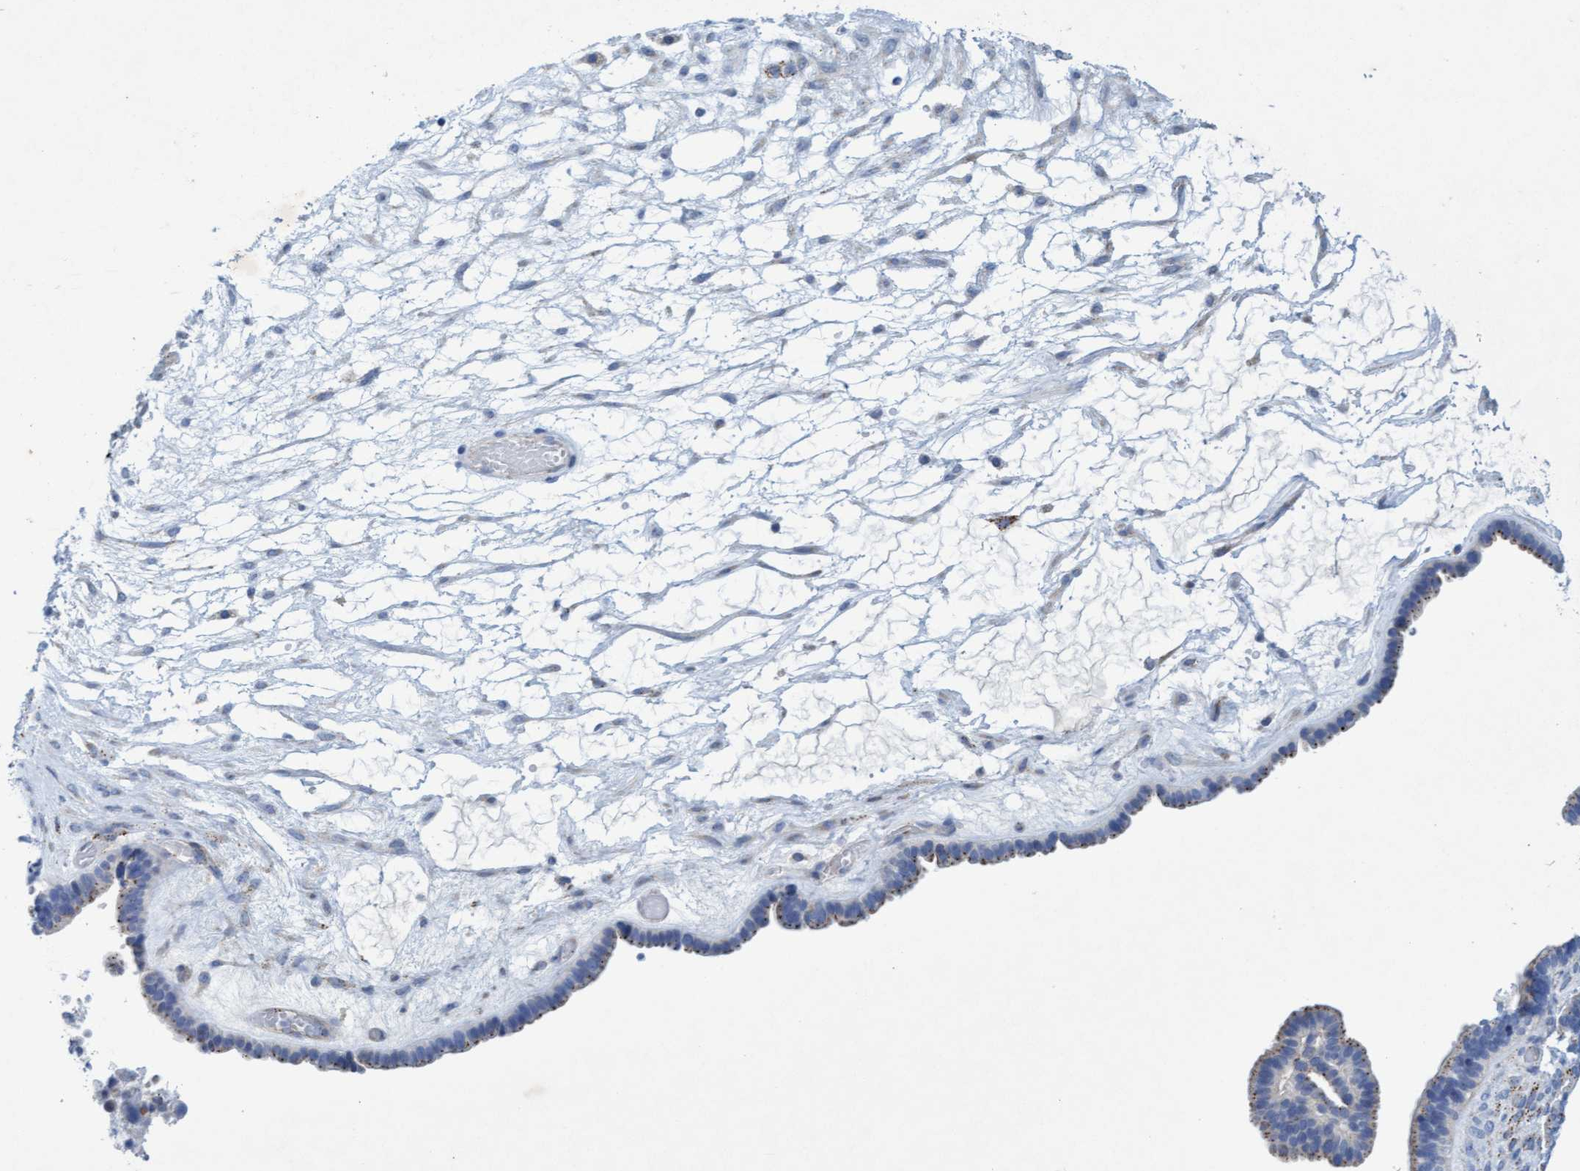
{"staining": {"intensity": "weak", "quantity": "25%-75%", "location": "cytoplasmic/membranous"}, "tissue": "ovarian cancer", "cell_type": "Tumor cells", "image_type": "cancer", "snomed": [{"axis": "morphology", "description": "Cystadenocarcinoma, serous, NOS"}, {"axis": "topography", "description": "Ovary"}], "caption": "Immunohistochemistry (IHC) of human ovarian cancer demonstrates low levels of weak cytoplasmic/membranous positivity in about 25%-75% of tumor cells.", "gene": "SGSH", "patient": {"sex": "female", "age": 56}}